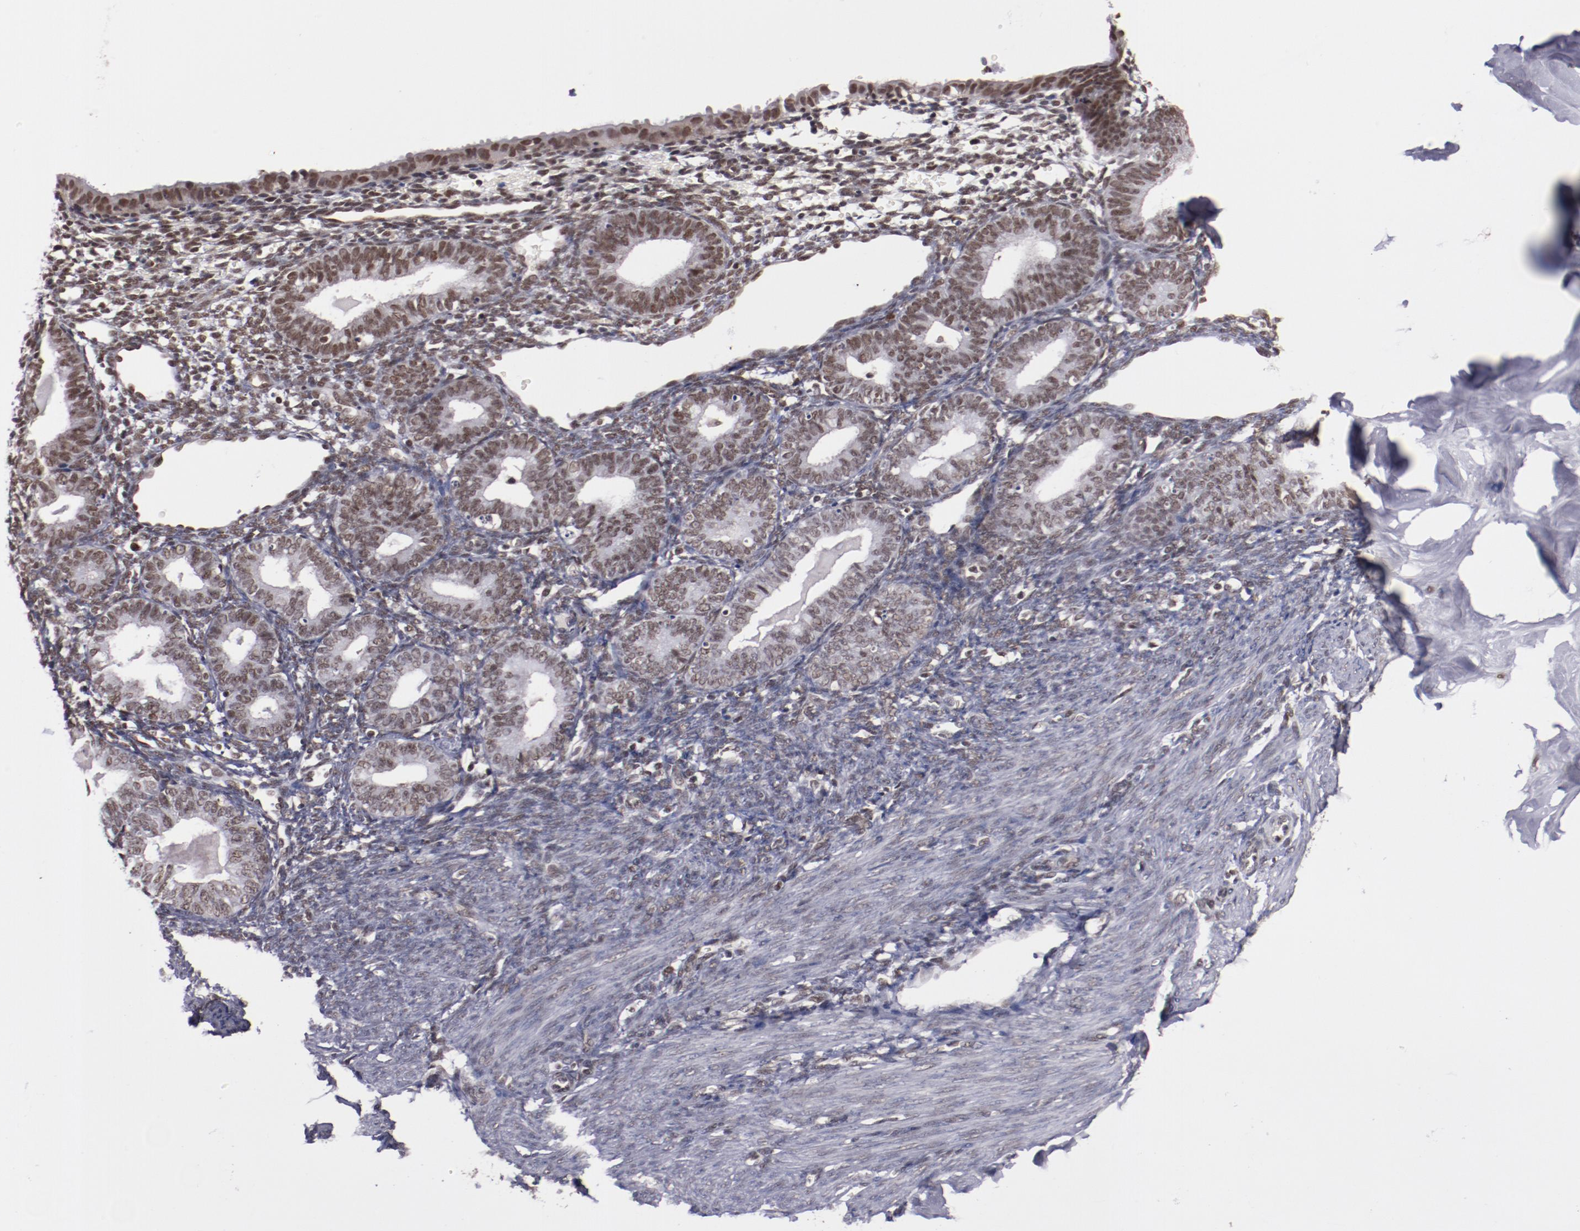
{"staining": {"intensity": "moderate", "quantity": "25%-75%", "location": "nuclear"}, "tissue": "endometrium", "cell_type": "Cells in endometrial stroma", "image_type": "normal", "snomed": [{"axis": "morphology", "description": "Normal tissue, NOS"}, {"axis": "topography", "description": "Endometrium"}], "caption": "Immunohistochemistry (IHC) of benign human endometrium shows medium levels of moderate nuclear expression in approximately 25%-75% of cells in endometrial stroma.", "gene": "STAG2", "patient": {"sex": "female", "age": 61}}